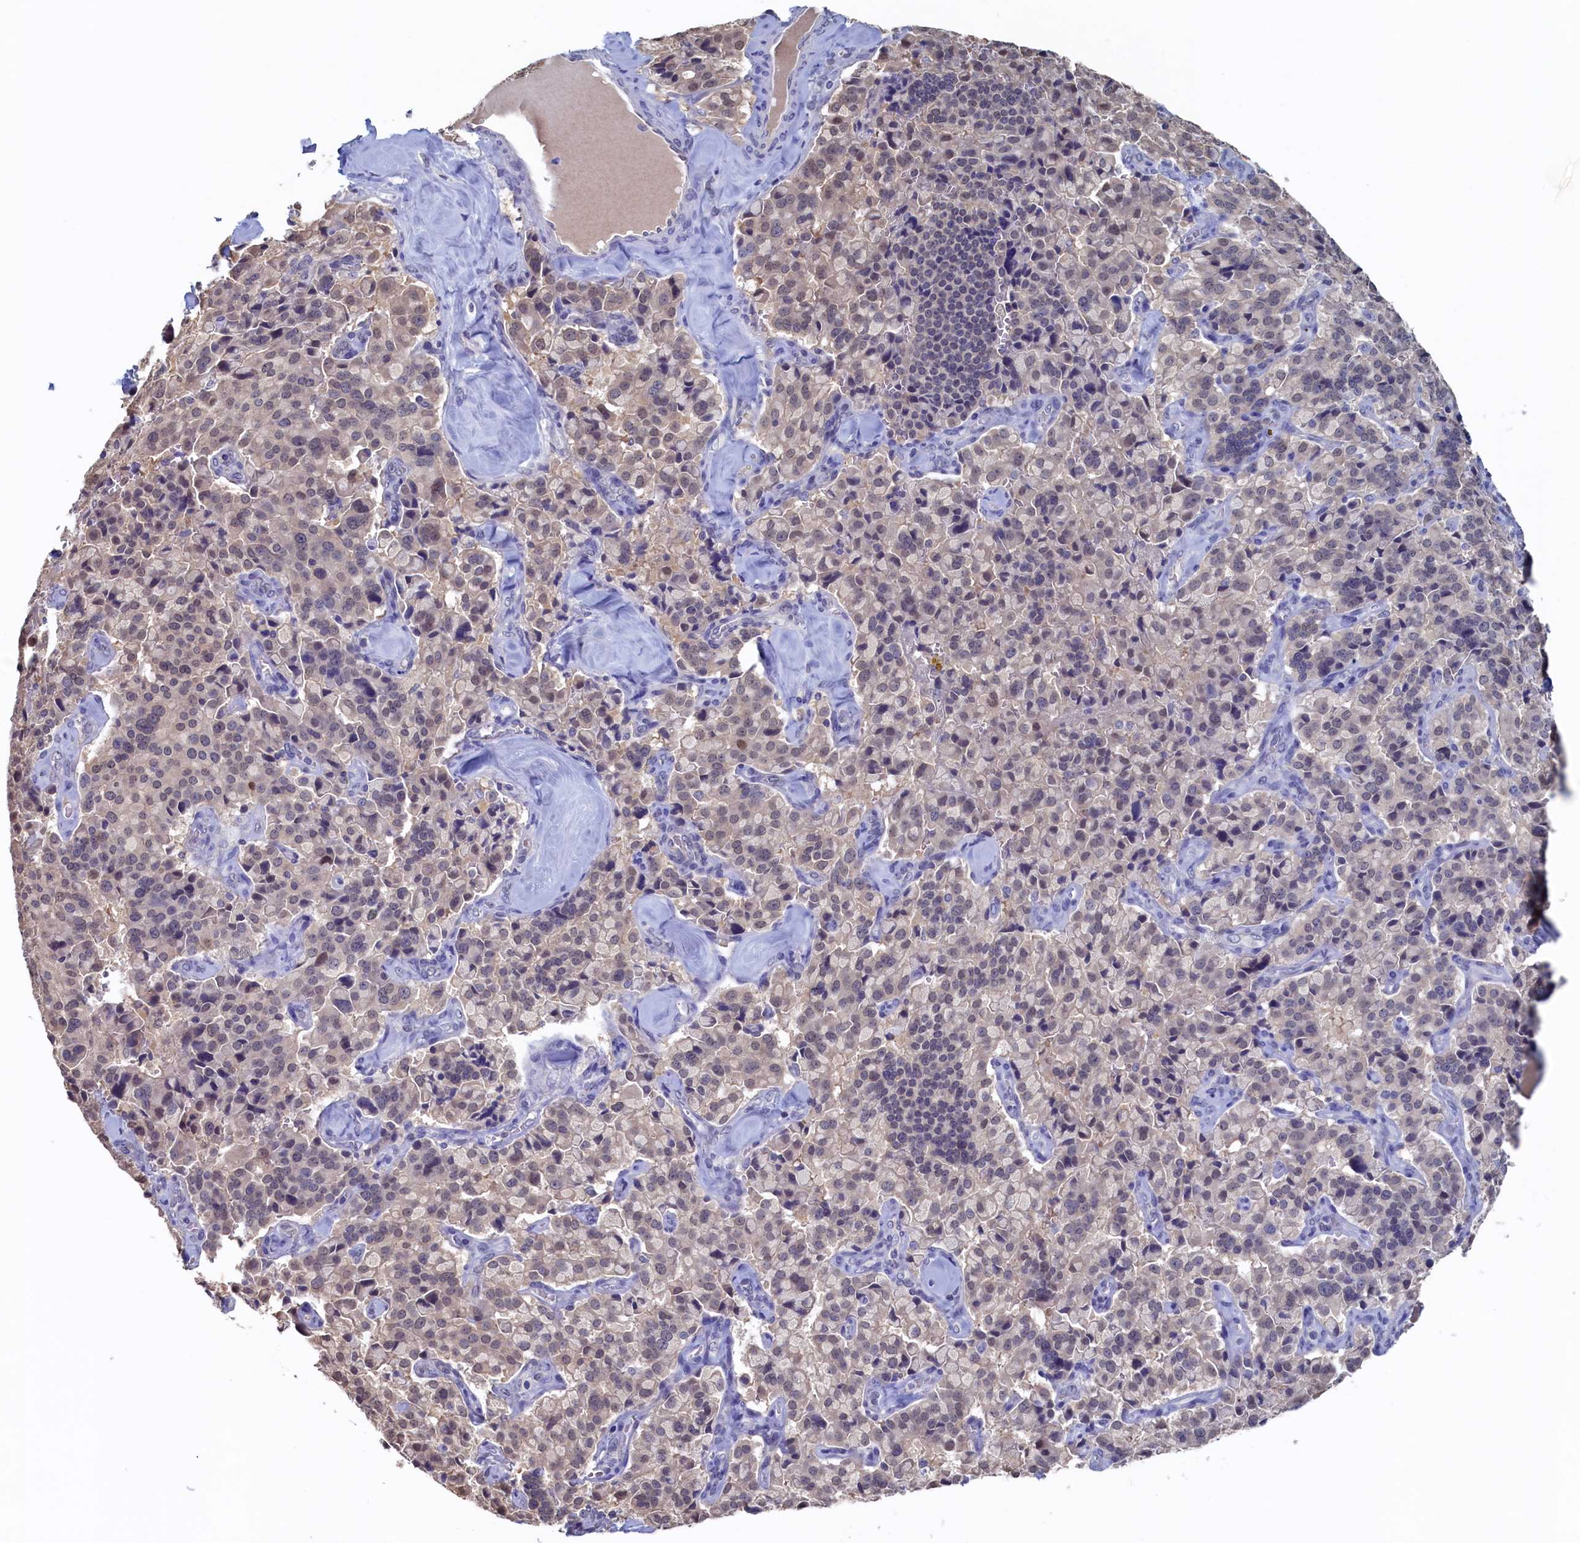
{"staining": {"intensity": "weak", "quantity": ">75%", "location": "nuclear"}, "tissue": "pancreatic cancer", "cell_type": "Tumor cells", "image_type": "cancer", "snomed": [{"axis": "morphology", "description": "Adenocarcinoma, NOS"}, {"axis": "topography", "description": "Pancreas"}], "caption": "Protein expression analysis of pancreatic adenocarcinoma demonstrates weak nuclear staining in approximately >75% of tumor cells.", "gene": "C11orf54", "patient": {"sex": "male", "age": 65}}